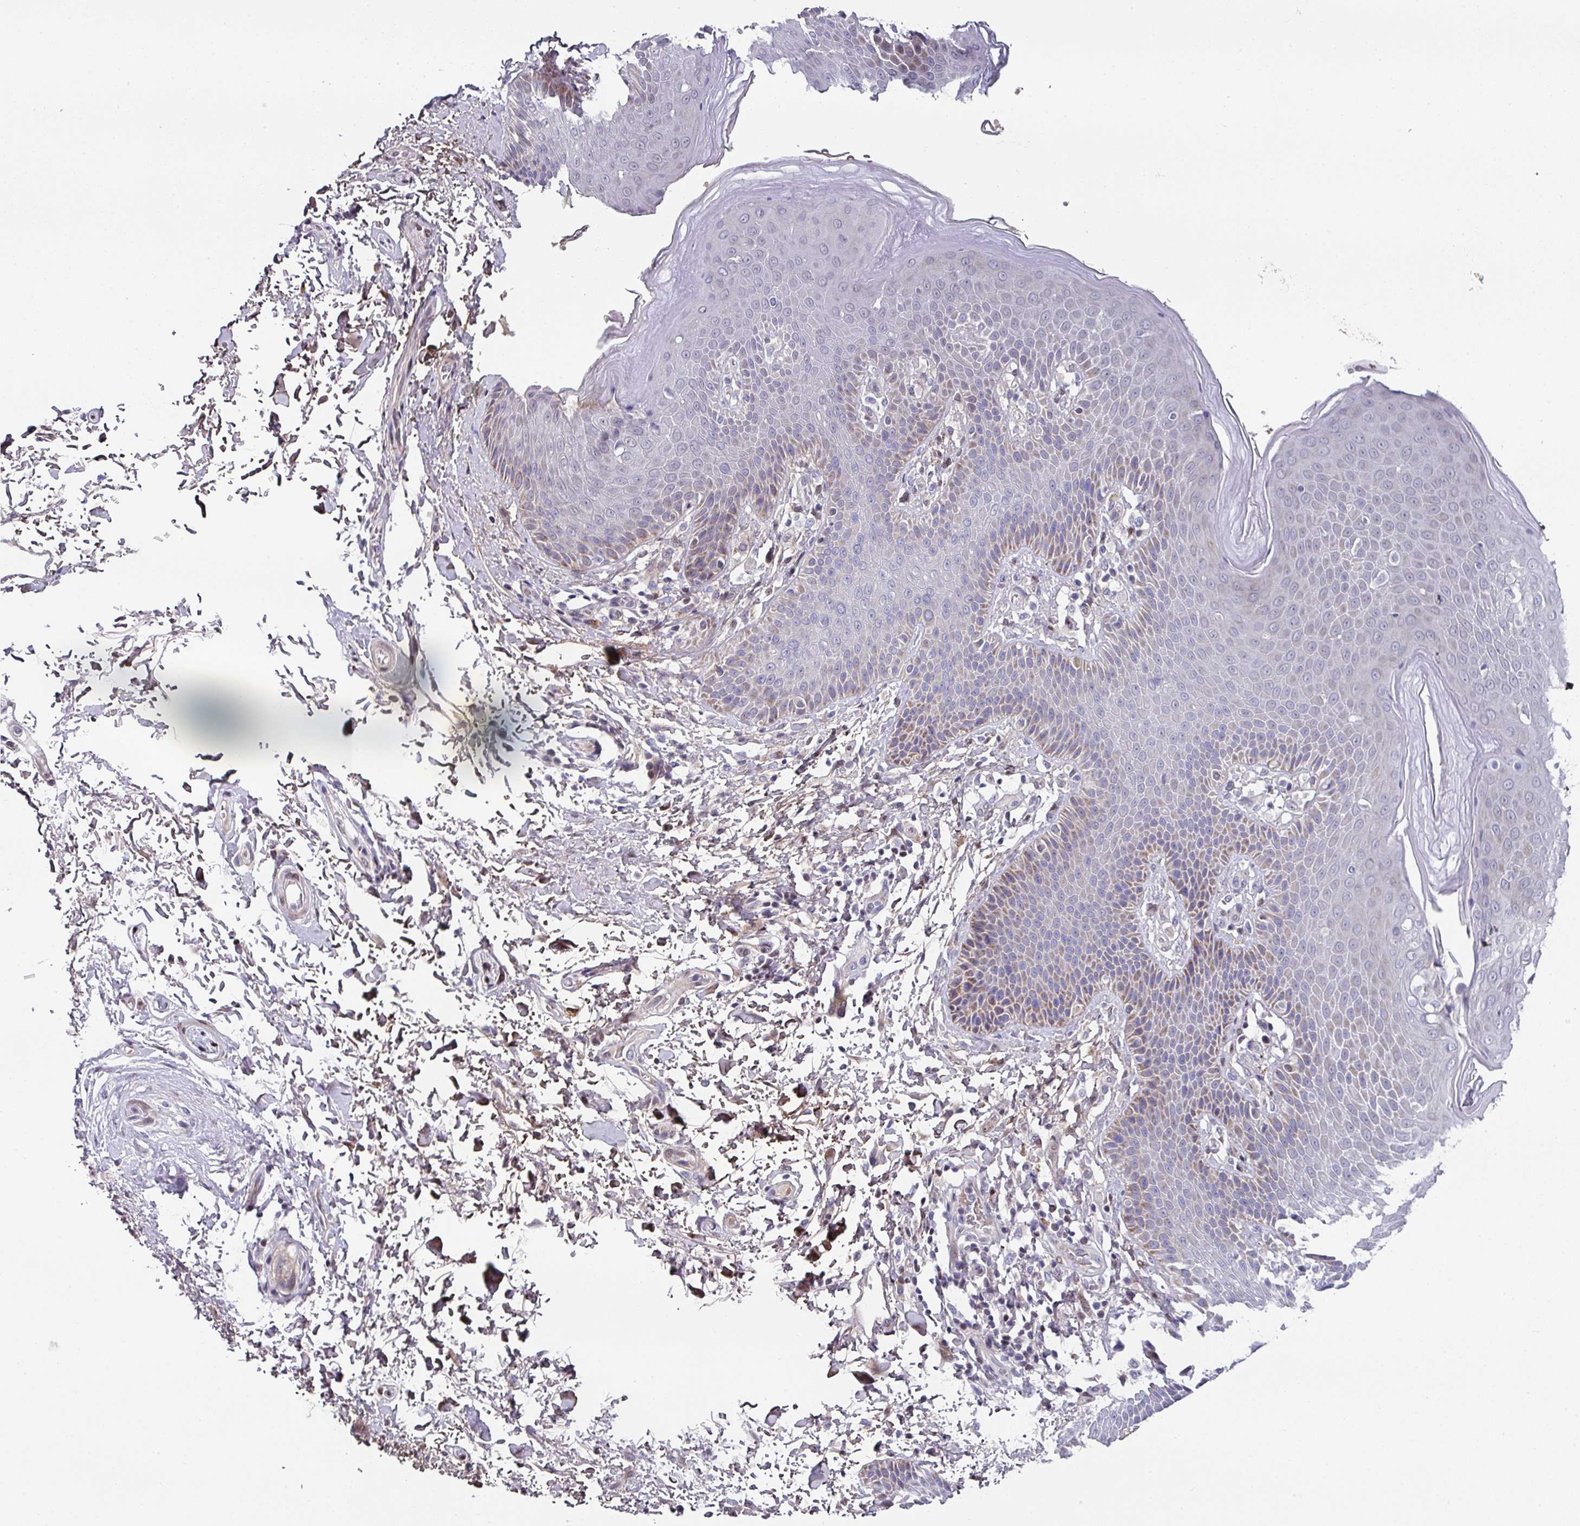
{"staining": {"intensity": "weak", "quantity": "<25%", "location": "cytoplasmic/membranous,nuclear"}, "tissue": "skin", "cell_type": "Epidermal cells", "image_type": "normal", "snomed": [{"axis": "morphology", "description": "Normal tissue, NOS"}, {"axis": "topography", "description": "Peripheral nerve tissue"}], "caption": "Epidermal cells show no significant protein expression in normal skin. Brightfield microscopy of immunohistochemistry (IHC) stained with DAB (3,3'-diaminobenzidine) (brown) and hematoxylin (blue), captured at high magnification.", "gene": "CBX7", "patient": {"sex": "male", "age": 51}}